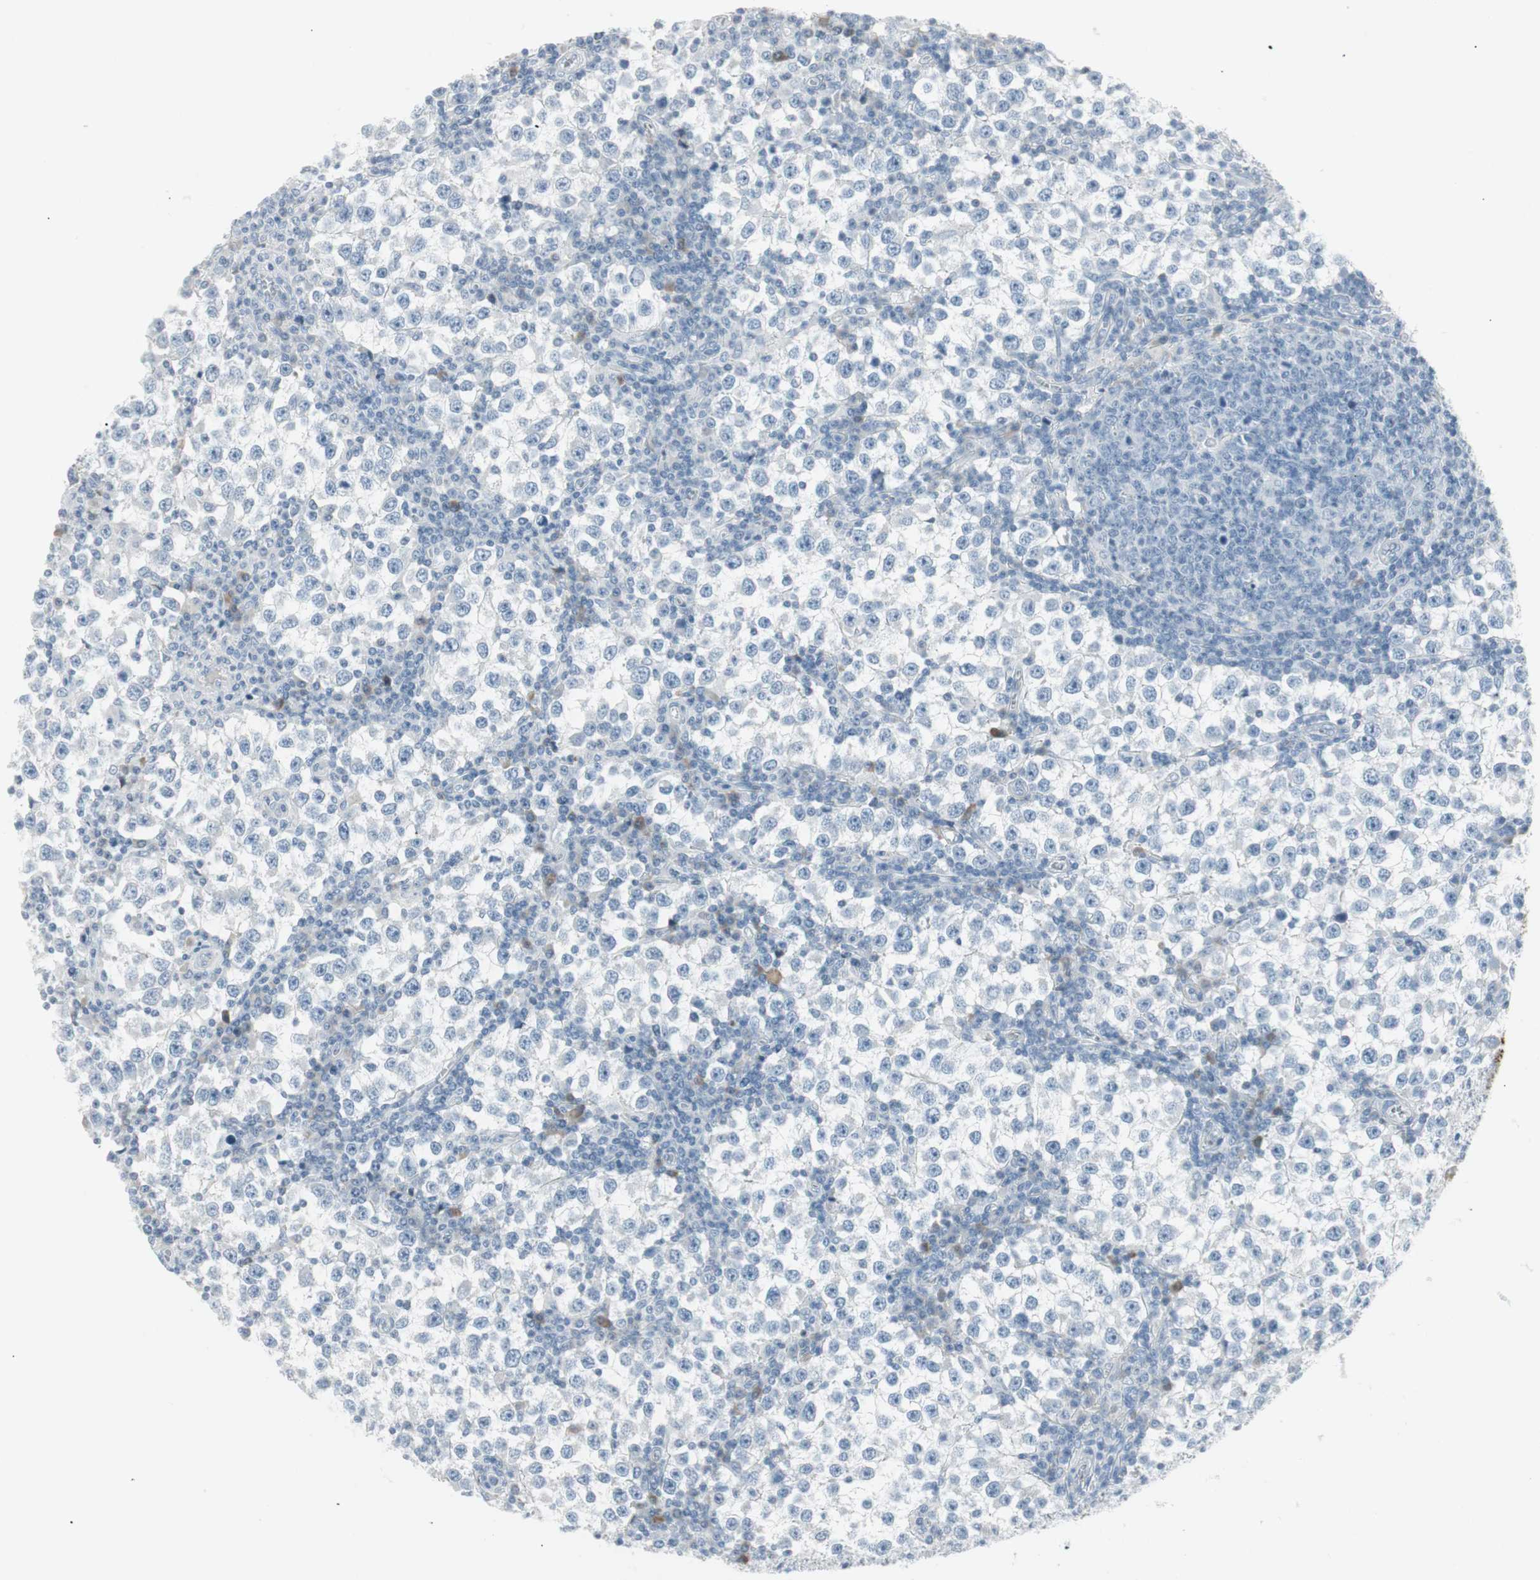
{"staining": {"intensity": "negative", "quantity": "none", "location": "none"}, "tissue": "testis cancer", "cell_type": "Tumor cells", "image_type": "cancer", "snomed": [{"axis": "morphology", "description": "Seminoma, NOS"}, {"axis": "topography", "description": "Testis"}], "caption": "Human testis cancer stained for a protein using immunohistochemistry (IHC) shows no positivity in tumor cells.", "gene": "AGR2", "patient": {"sex": "male", "age": 65}}